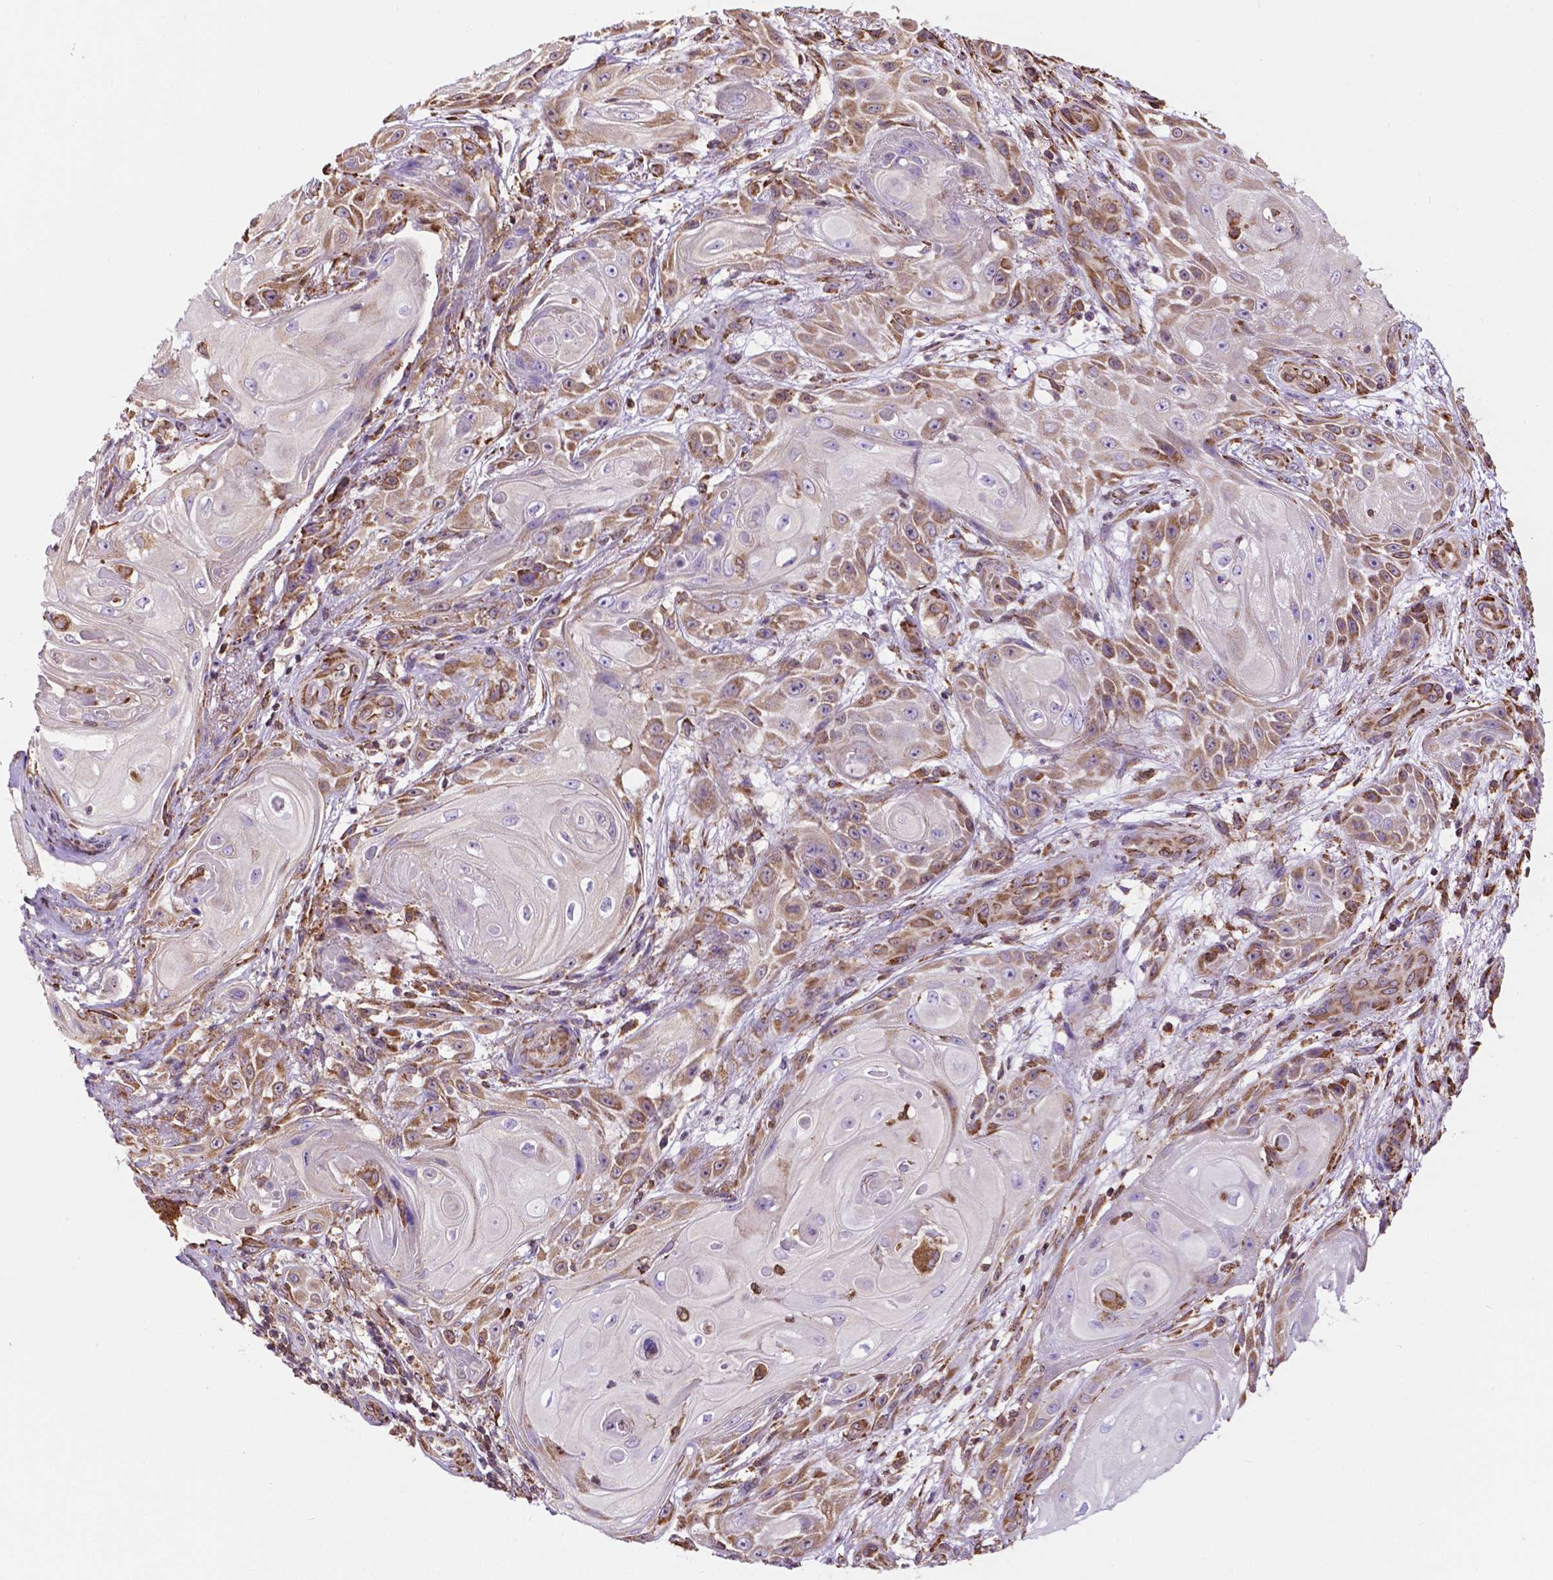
{"staining": {"intensity": "negative", "quantity": "none", "location": "none"}, "tissue": "skin cancer", "cell_type": "Tumor cells", "image_type": "cancer", "snomed": [{"axis": "morphology", "description": "Squamous cell carcinoma, NOS"}, {"axis": "topography", "description": "Skin"}], "caption": "This is an immunohistochemistry (IHC) histopathology image of human skin squamous cell carcinoma. There is no expression in tumor cells.", "gene": "GANAB", "patient": {"sex": "male", "age": 62}}